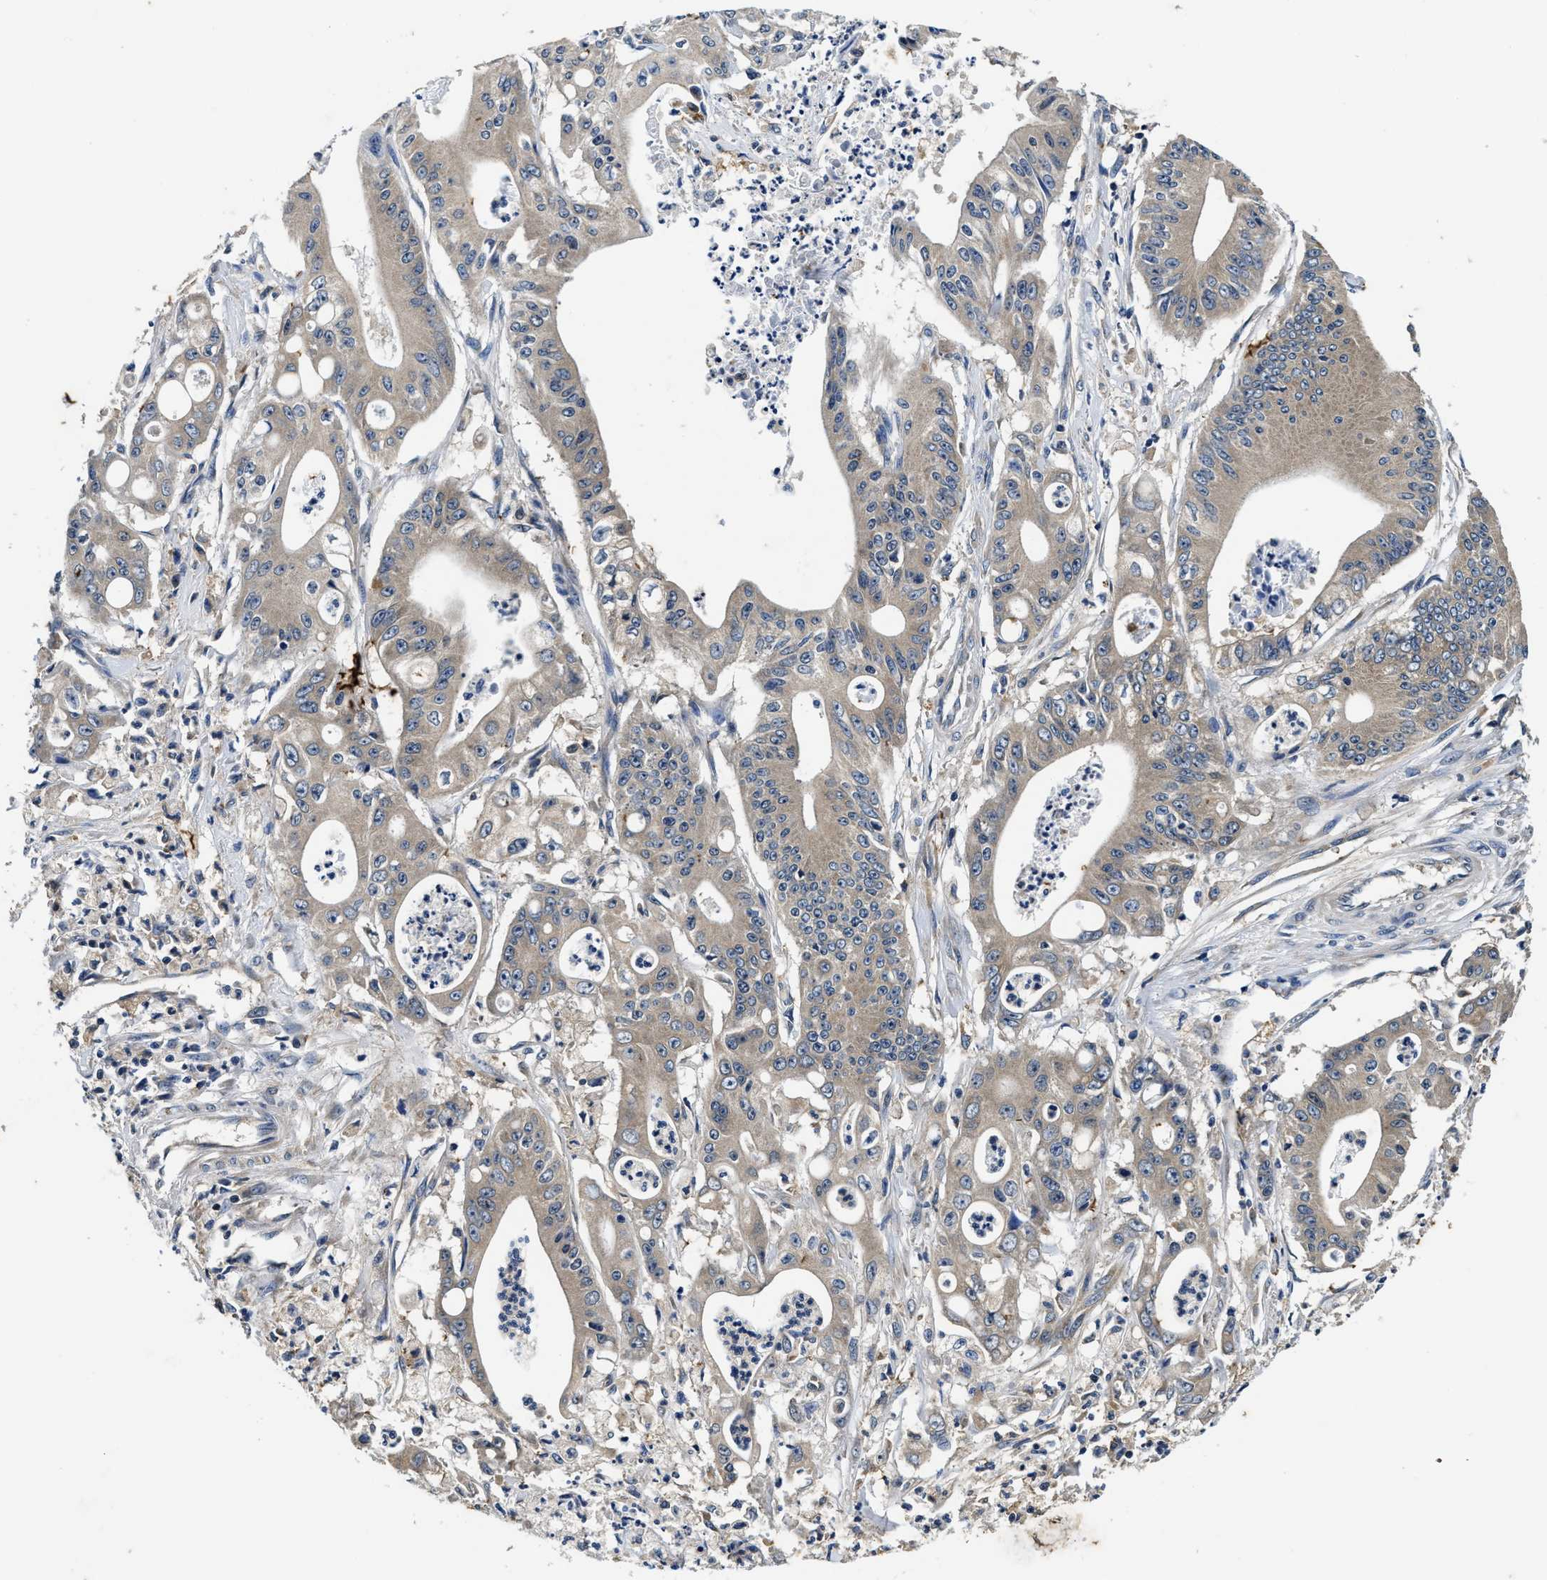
{"staining": {"intensity": "weak", "quantity": ">75%", "location": "cytoplasmic/membranous"}, "tissue": "pancreatic cancer", "cell_type": "Tumor cells", "image_type": "cancer", "snomed": [{"axis": "morphology", "description": "Normal tissue, NOS"}, {"axis": "topography", "description": "Lymph node"}], "caption": "Brown immunohistochemical staining in pancreatic cancer exhibits weak cytoplasmic/membranous expression in approximately >75% of tumor cells. The staining was performed using DAB to visualize the protein expression in brown, while the nuclei were stained in blue with hematoxylin (Magnification: 20x).", "gene": "PI4KB", "patient": {"sex": "male", "age": 62}}